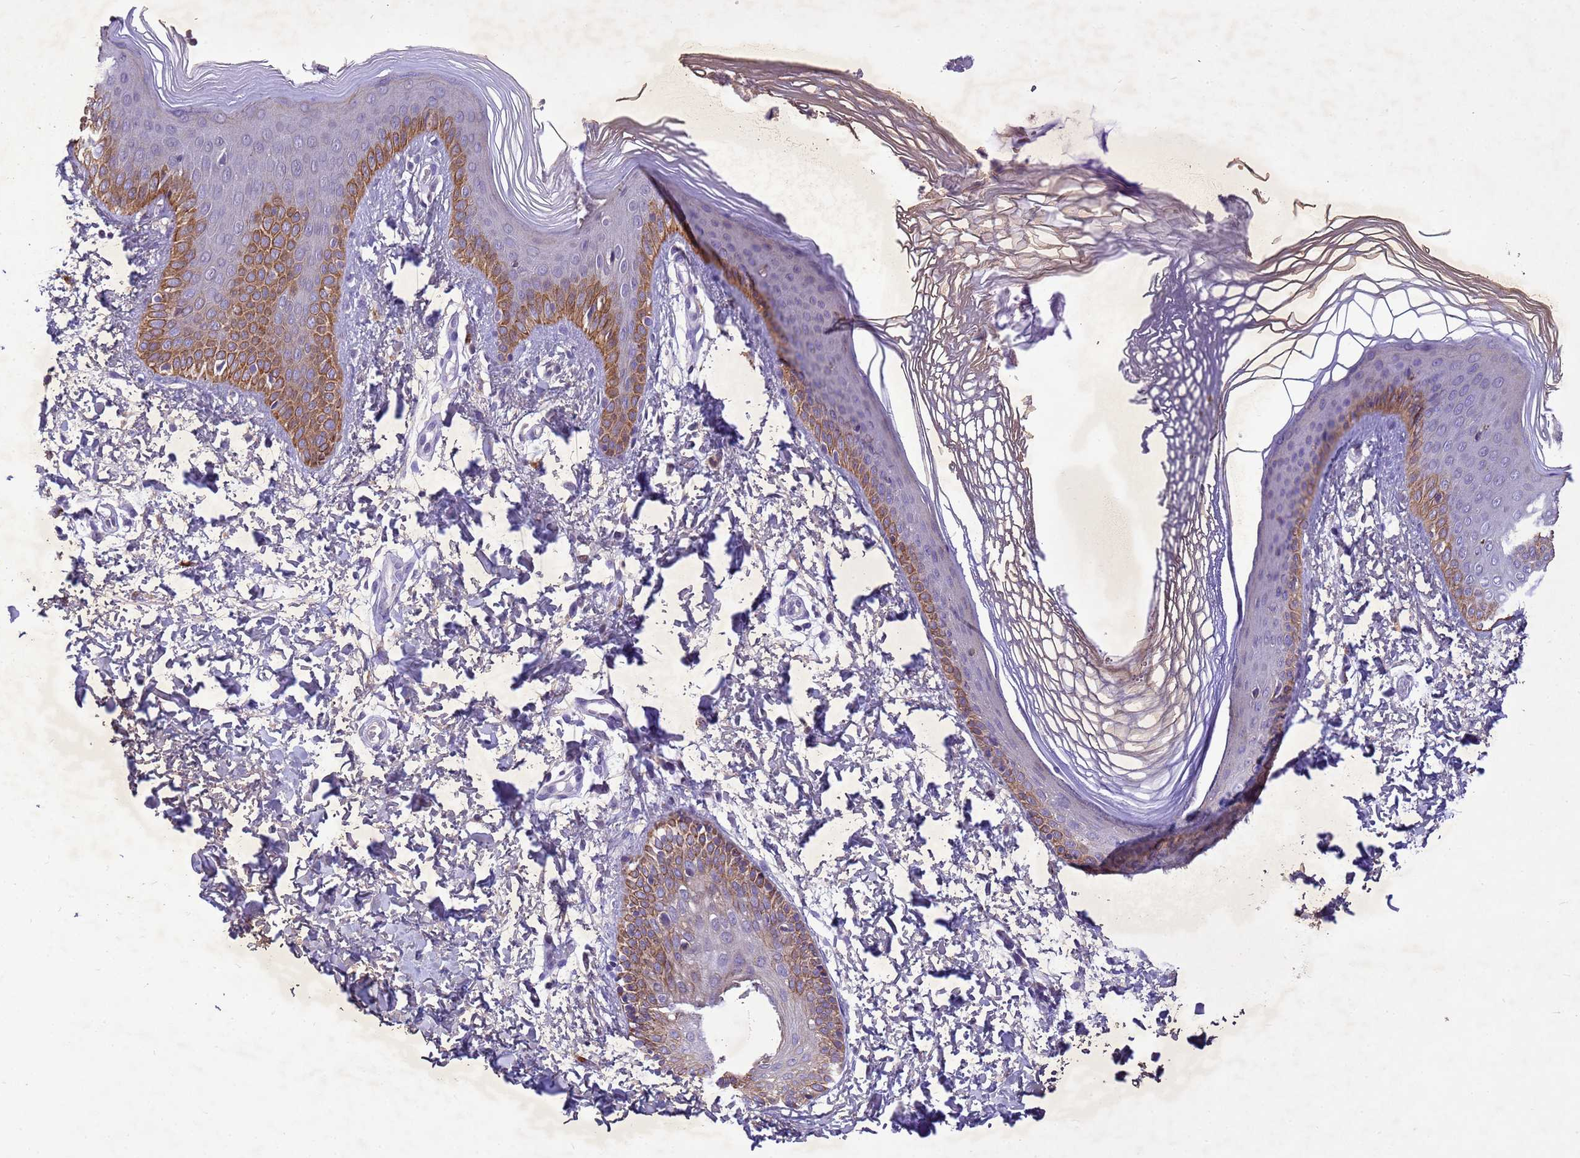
{"staining": {"intensity": "moderate", "quantity": "25%-75%", "location": "cytoplasmic/membranous"}, "tissue": "skin", "cell_type": "Epidermal cells", "image_type": "normal", "snomed": [{"axis": "morphology", "description": "Normal tissue, NOS"}, {"axis": "morphology", "description": "Inflammation, NOS"}, {"axis": "topography", "description": "Soft tissue"}, {"axis": "topography", "description": "Anal"}], "caption": "A micrograph of human skin stained for a protein displays moderate cytoplasmic/membranous brown staining in epidermal cells. Ihc stains the protein in brown and the nuclei are stained blue.", "gene": "NLRP11", "patient": {"sex": "female", "age": 15}}